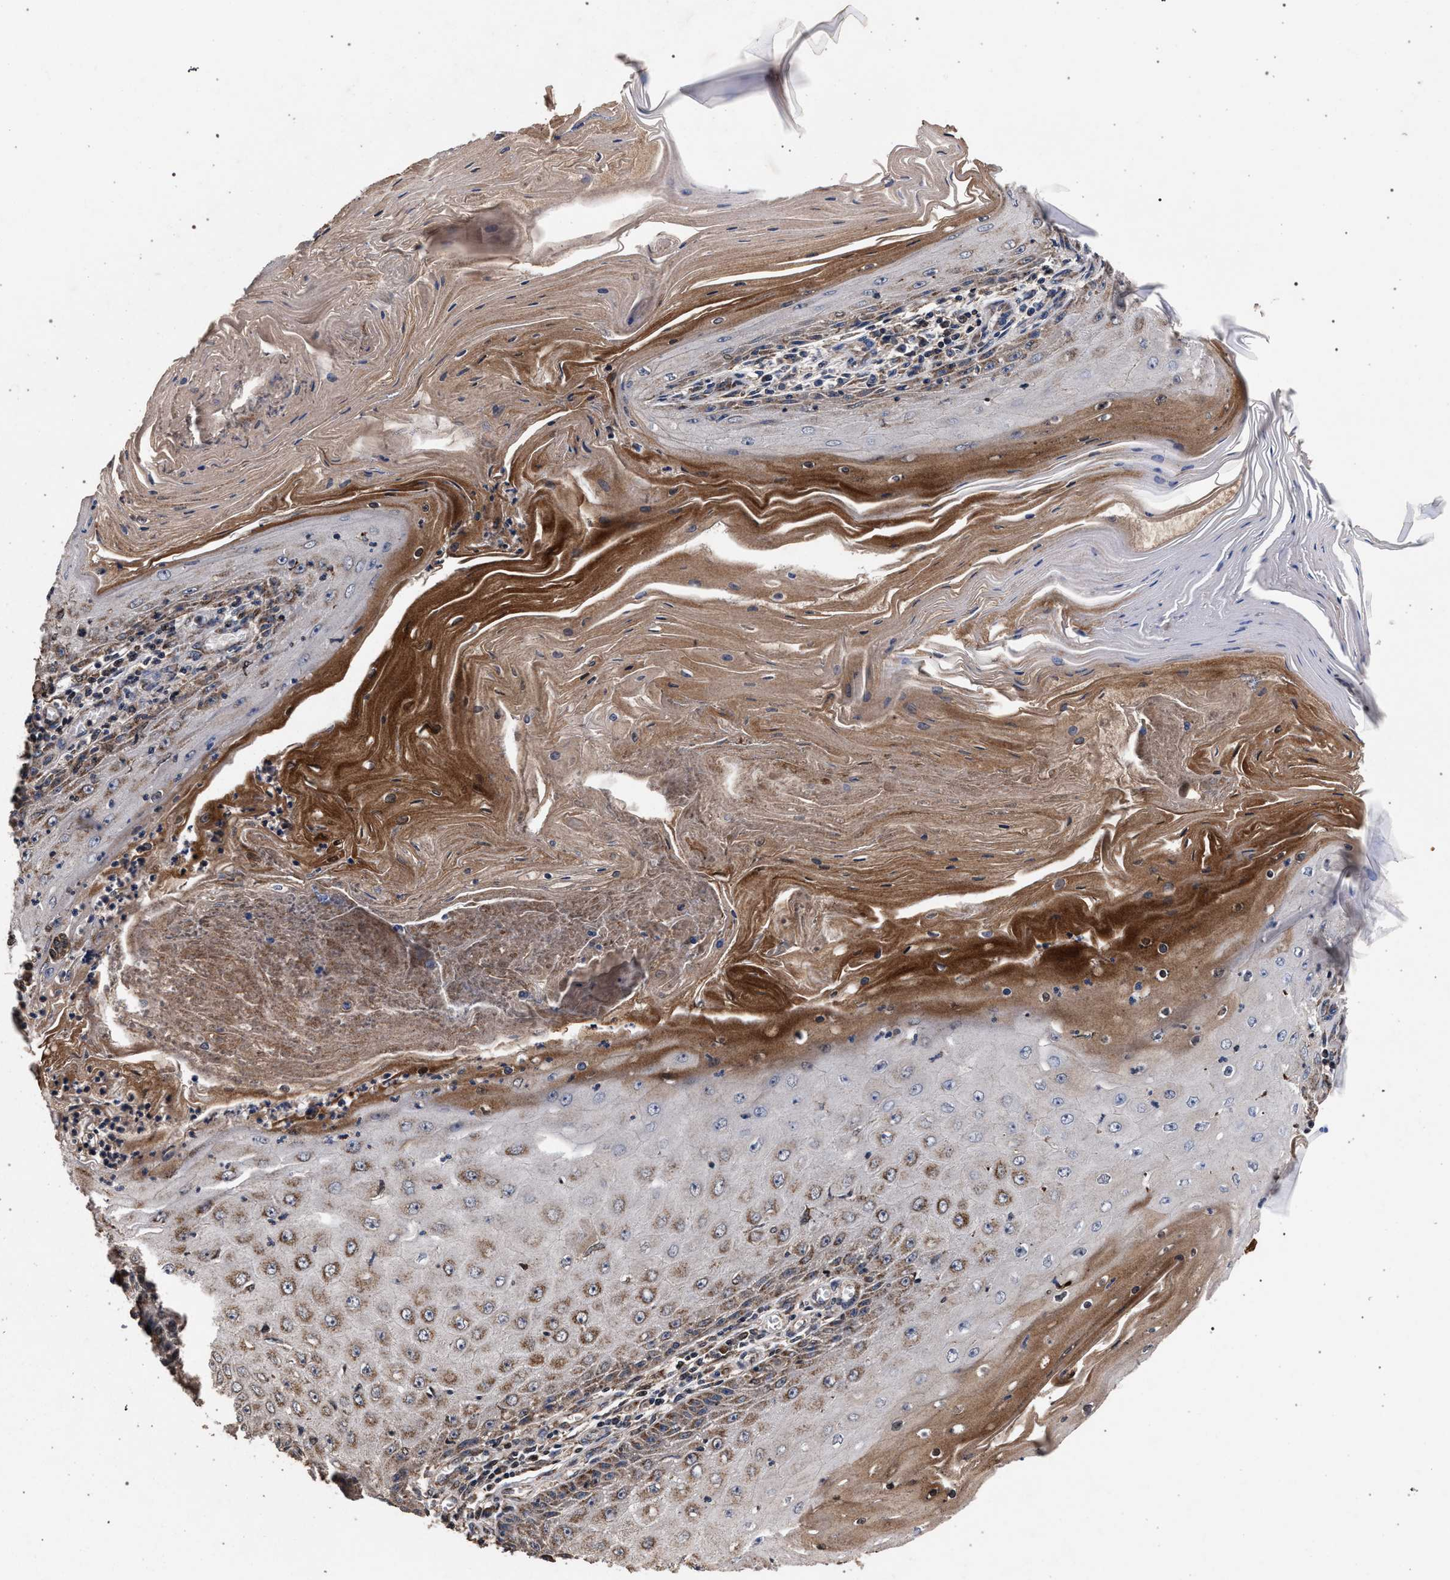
{"staining": {"intensity": "moderate", "quantity": ">75%", "location": "cytoplasmic/membranous"}, "tissue": "skin cancer", "cell_type": "Tumor cells", "image_type": "cancer", "snomed": [{"axis": "morphology", "description": "Squamous cell carcinoma, NOS"}, {"axis": "topography", "description": "Skin"}], "caption": "The image exhibits a brown stain indicating the presence of a protein in the cytoplasmic/membranous of tumor cells in skin squamous cell carcinoma.", "gene": "ACOX1", "patient": {"sex": "female", "age": 73}}